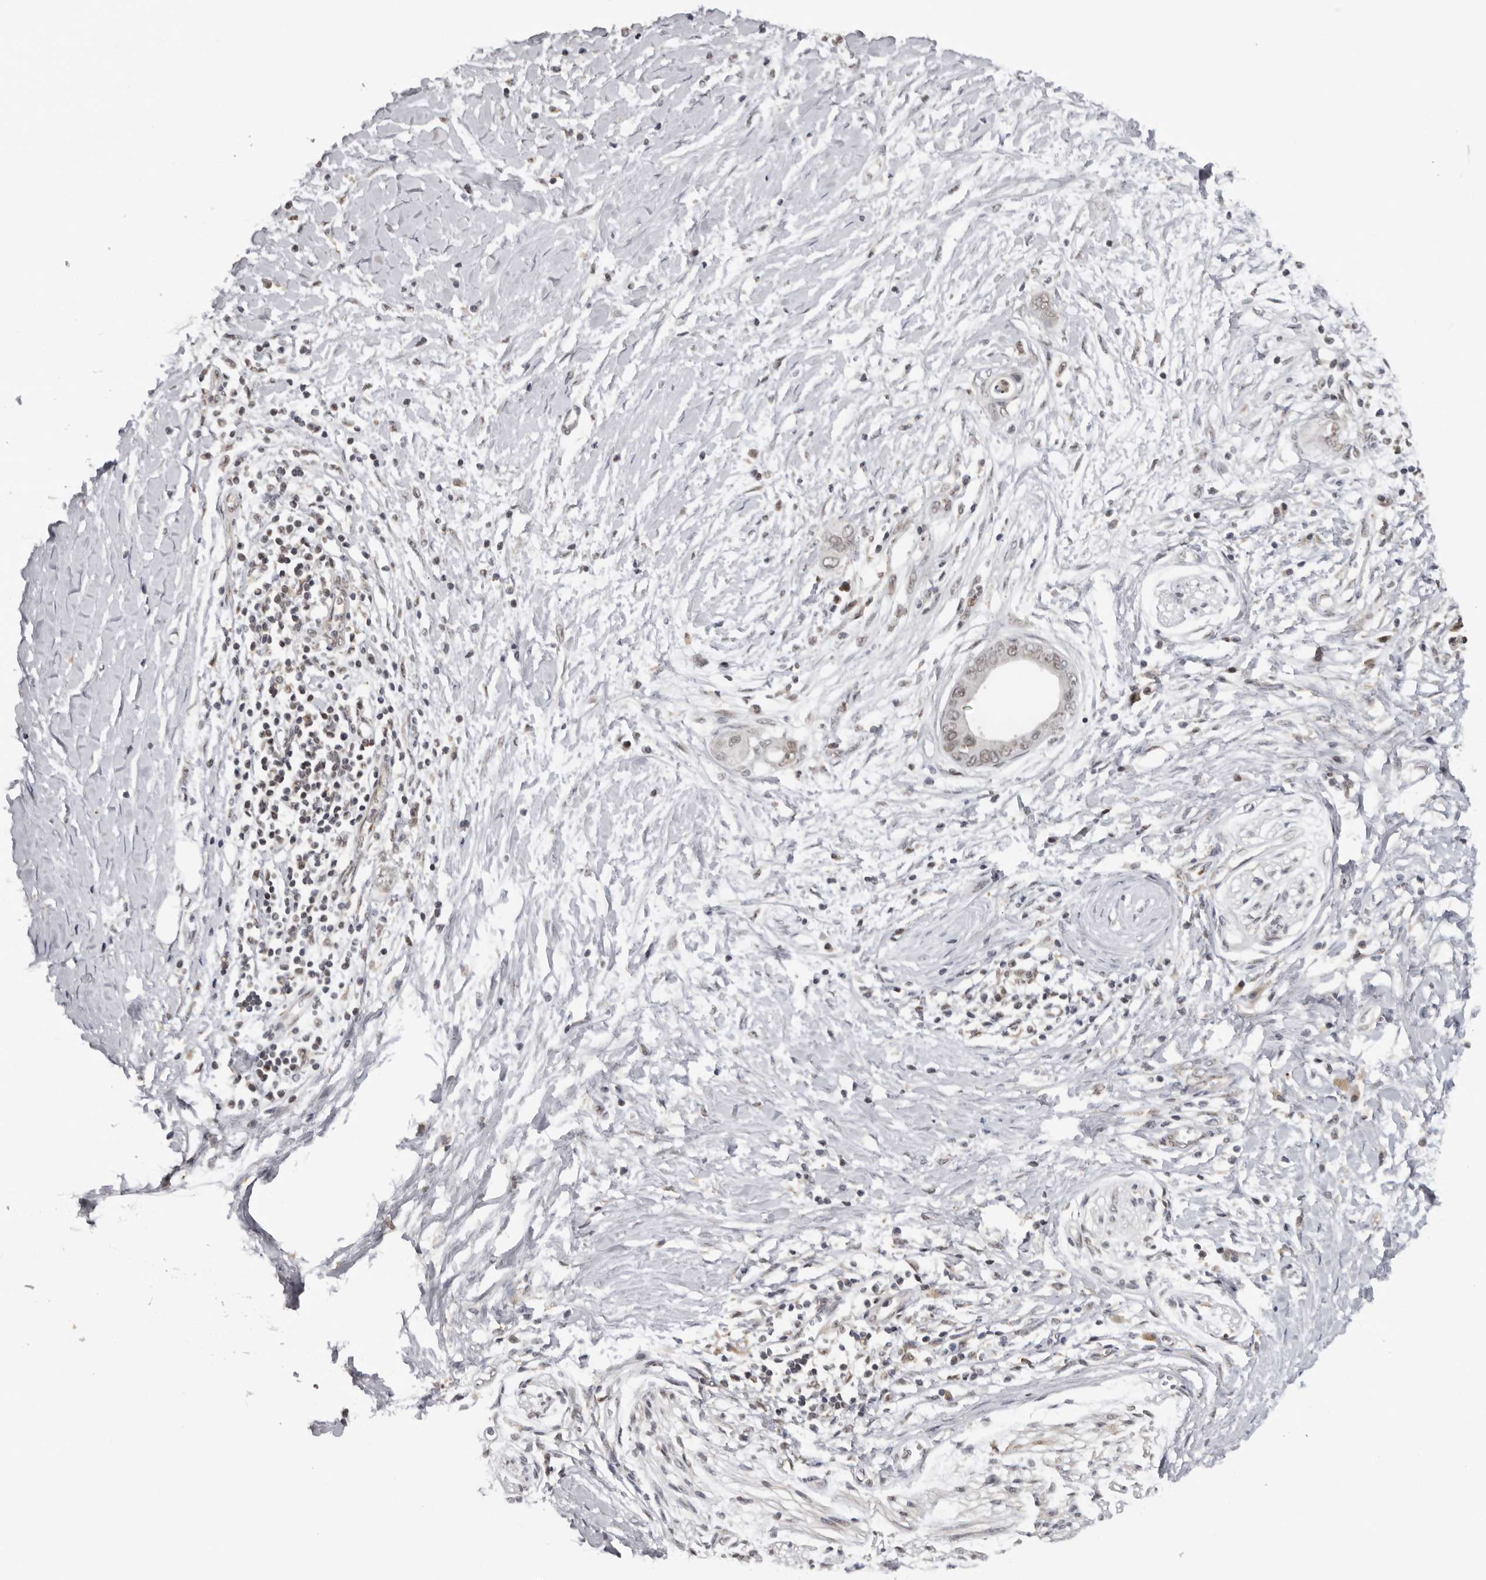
{"staining": {"intensity": "weak", "quantity": "<25%", "location": "nuclear"}, "tissue": "pancreatic cancer", "cell_type": "Tumor cells", "image_type": "cancer", "snomed": [{"axis": "morphology", "description": "Normal tissue, NOS"}, {"axis": "morphology", "description": "Adenocarcinoma, NOS"}, {"axis": "topography", "description": "Pancreas"}, {"axis": "topography", "description": "Peripheral nerve tissue"}], "caption": "Tumor cells are negative for brown protein staining in pancreatic cancer (adenocarcinoma).", "gene": "KIF2B", "patient": {"sex": "male", "age": 59}}